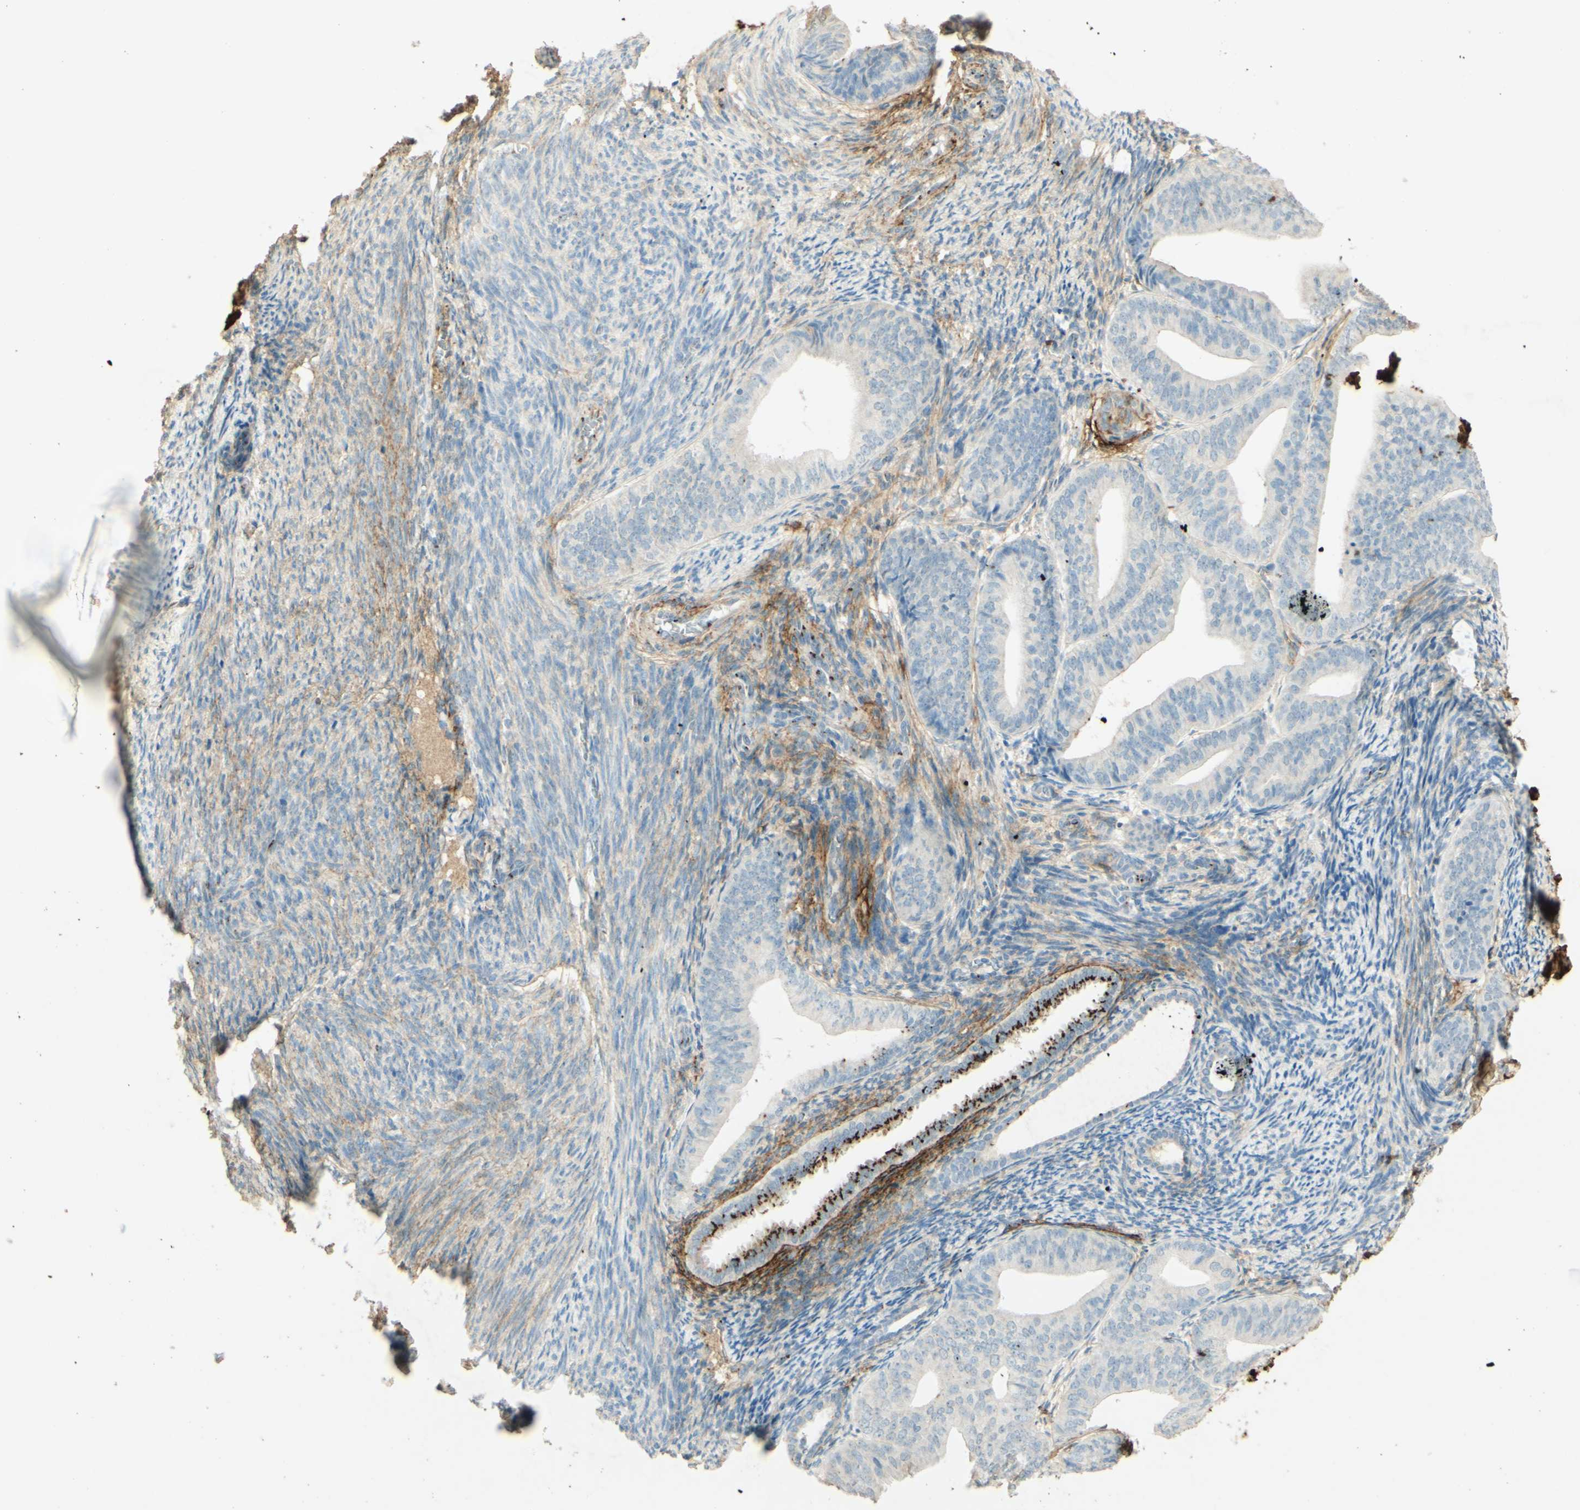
{"staining": {"intensity": "strong", "quantity": "<25%", "location": "cytoplasmic/membranous"}, "tissue": "endometrial cancer", "cell_type": "Tumor cells", "image_type": "cancer", "snomed": [{"axis": "morphology", "description": "Adenocarcinoma, NOS"}, {"axis": "topography", "description": "Endometrium"}], "caption": "Endometrial cancer stained with IHC displays strong cytoplasmic/membranous expression in about <25% of tumor cells.", "gene": "TNN", "patient": {"sex": "female", "age": 63}}